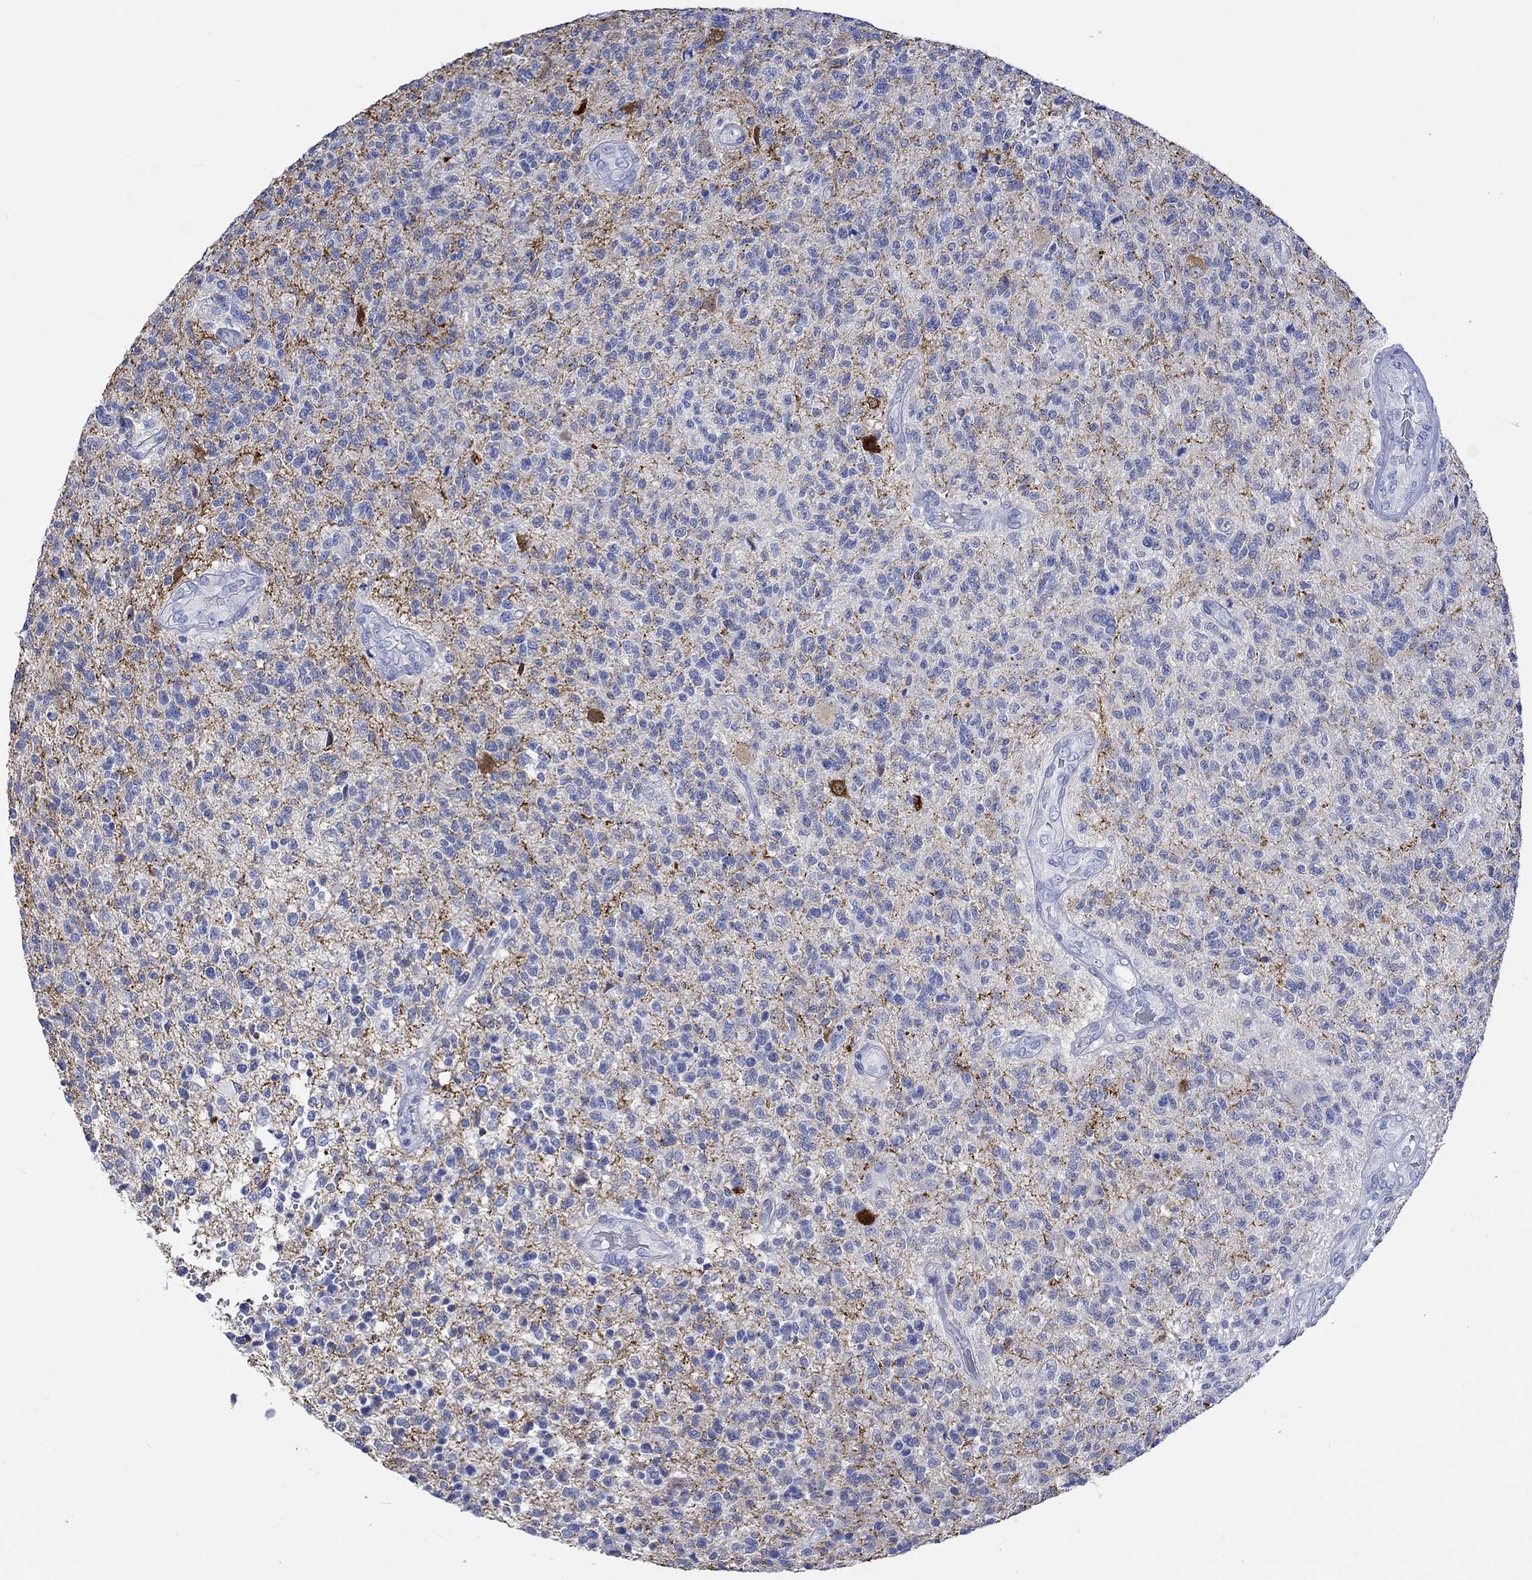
{"staining": {"intensity": "negative", "quantity": "none", "location": "none"}, "tissue": "glioma", "cell_type": "Tumor cells", "image_type": "cancer", "snomed": [{"axis": "morphology", "description": "Glioma, malignant, High grade"}, {"axis": "topography", "description": "Brain"}], "caption": "A high-resolution photomicrograph shows immunohistochemistry staining of high-grade glioma (malignant), which reveals no significant staining in tumor cells. Brightfield microscopy of immunohistochemistry (IHC) stained with DAB (brown) and hematoxylin (blue), captured at high magnification.", "gene": "CPLX2", "patient": {"sex": "male", "age": 56}}